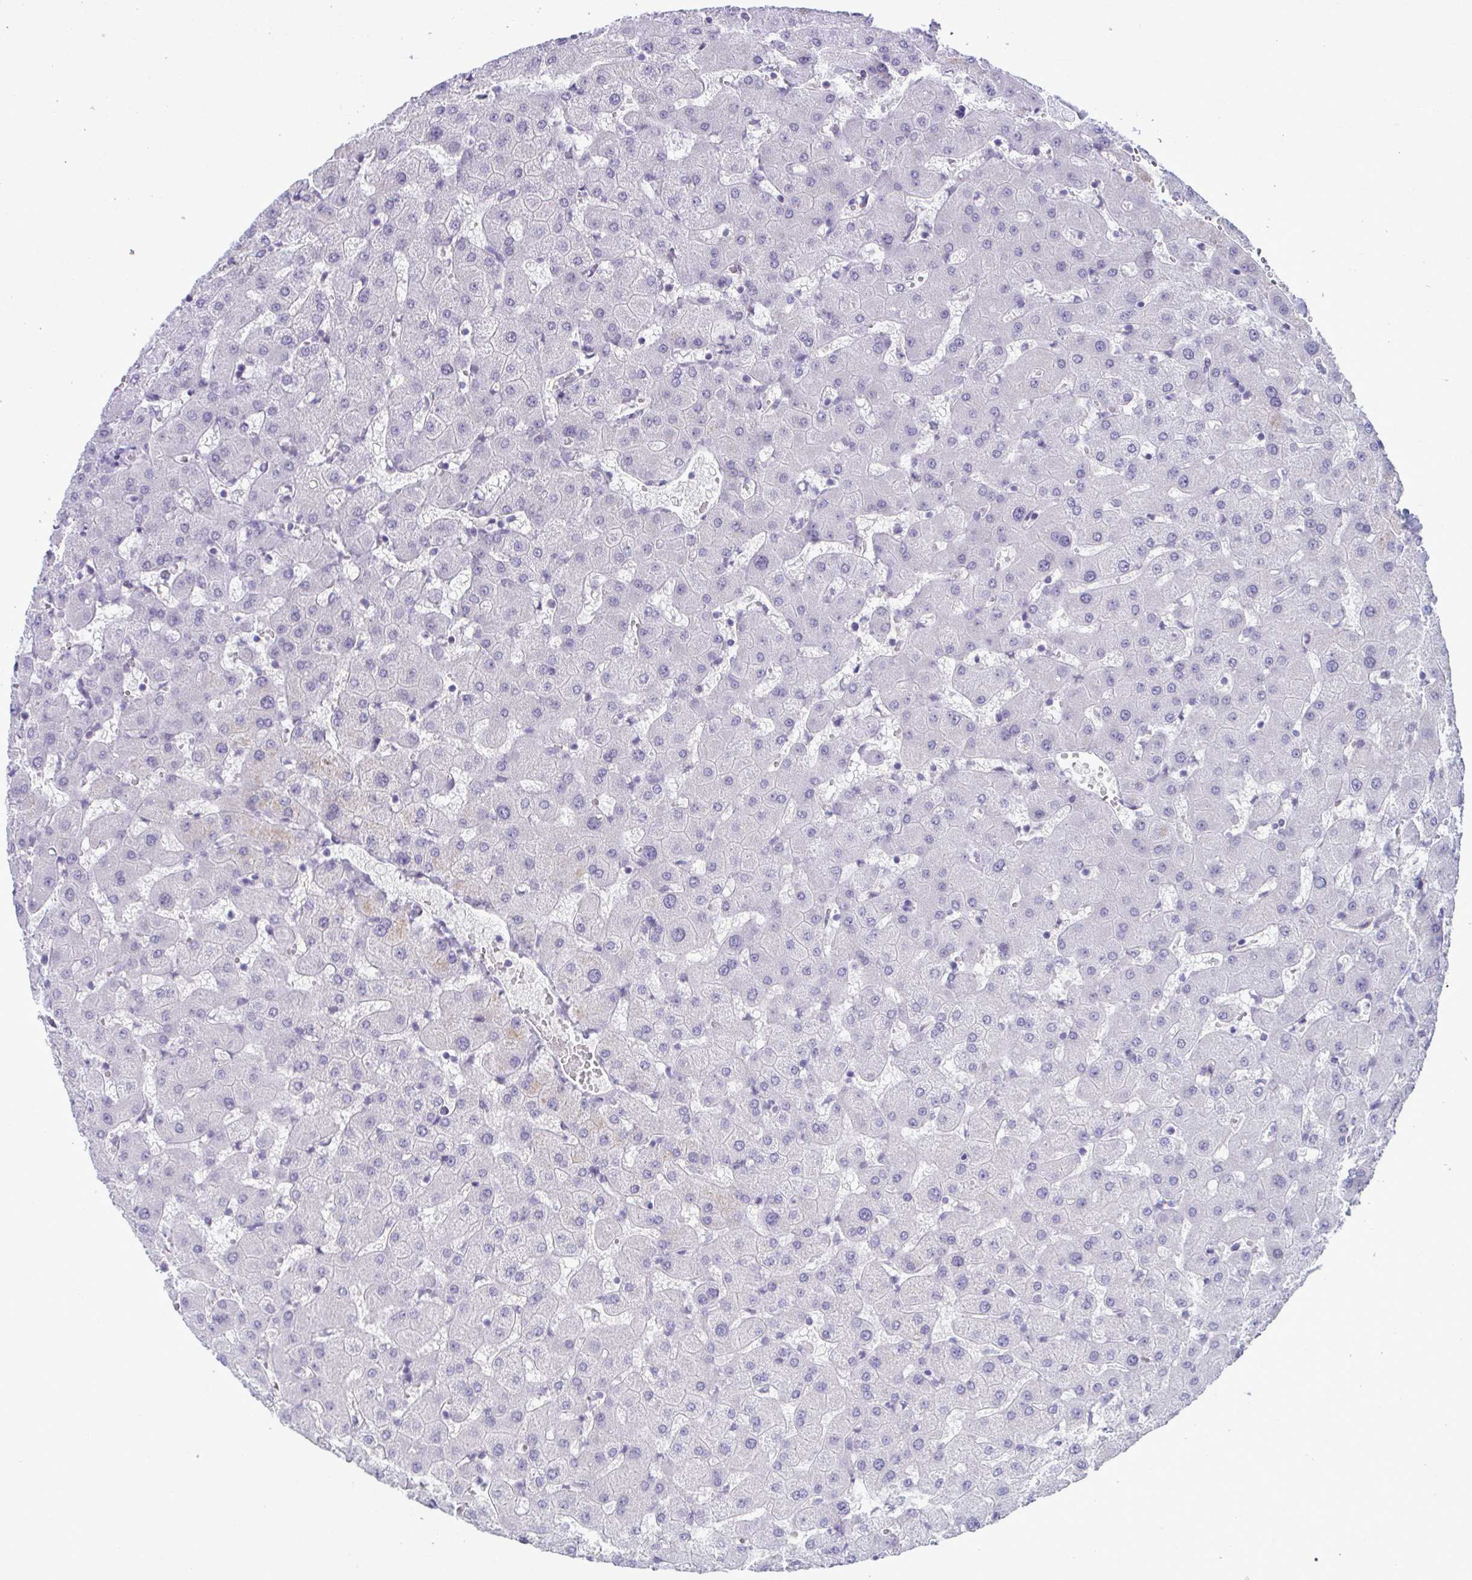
{"staining": {"intensity": "negative", "quantity": "none", "location": "none"}, "tissue": "liver", "cell_type": "Cholangiocytes", "image_type": "normal", "snomed": [{"axis": "morphology", "description": "Normal tissue, NOS"}, {"axis": "topography", "description": "Liver"}], "caption": "The image displays no significant positivity in cholangiocytes of liver. (DAB immunohistochemistry with hematoxylin counter stain).", "gene": "ATP6V0D2", "patient": {"sex": "female", "age": 63}}